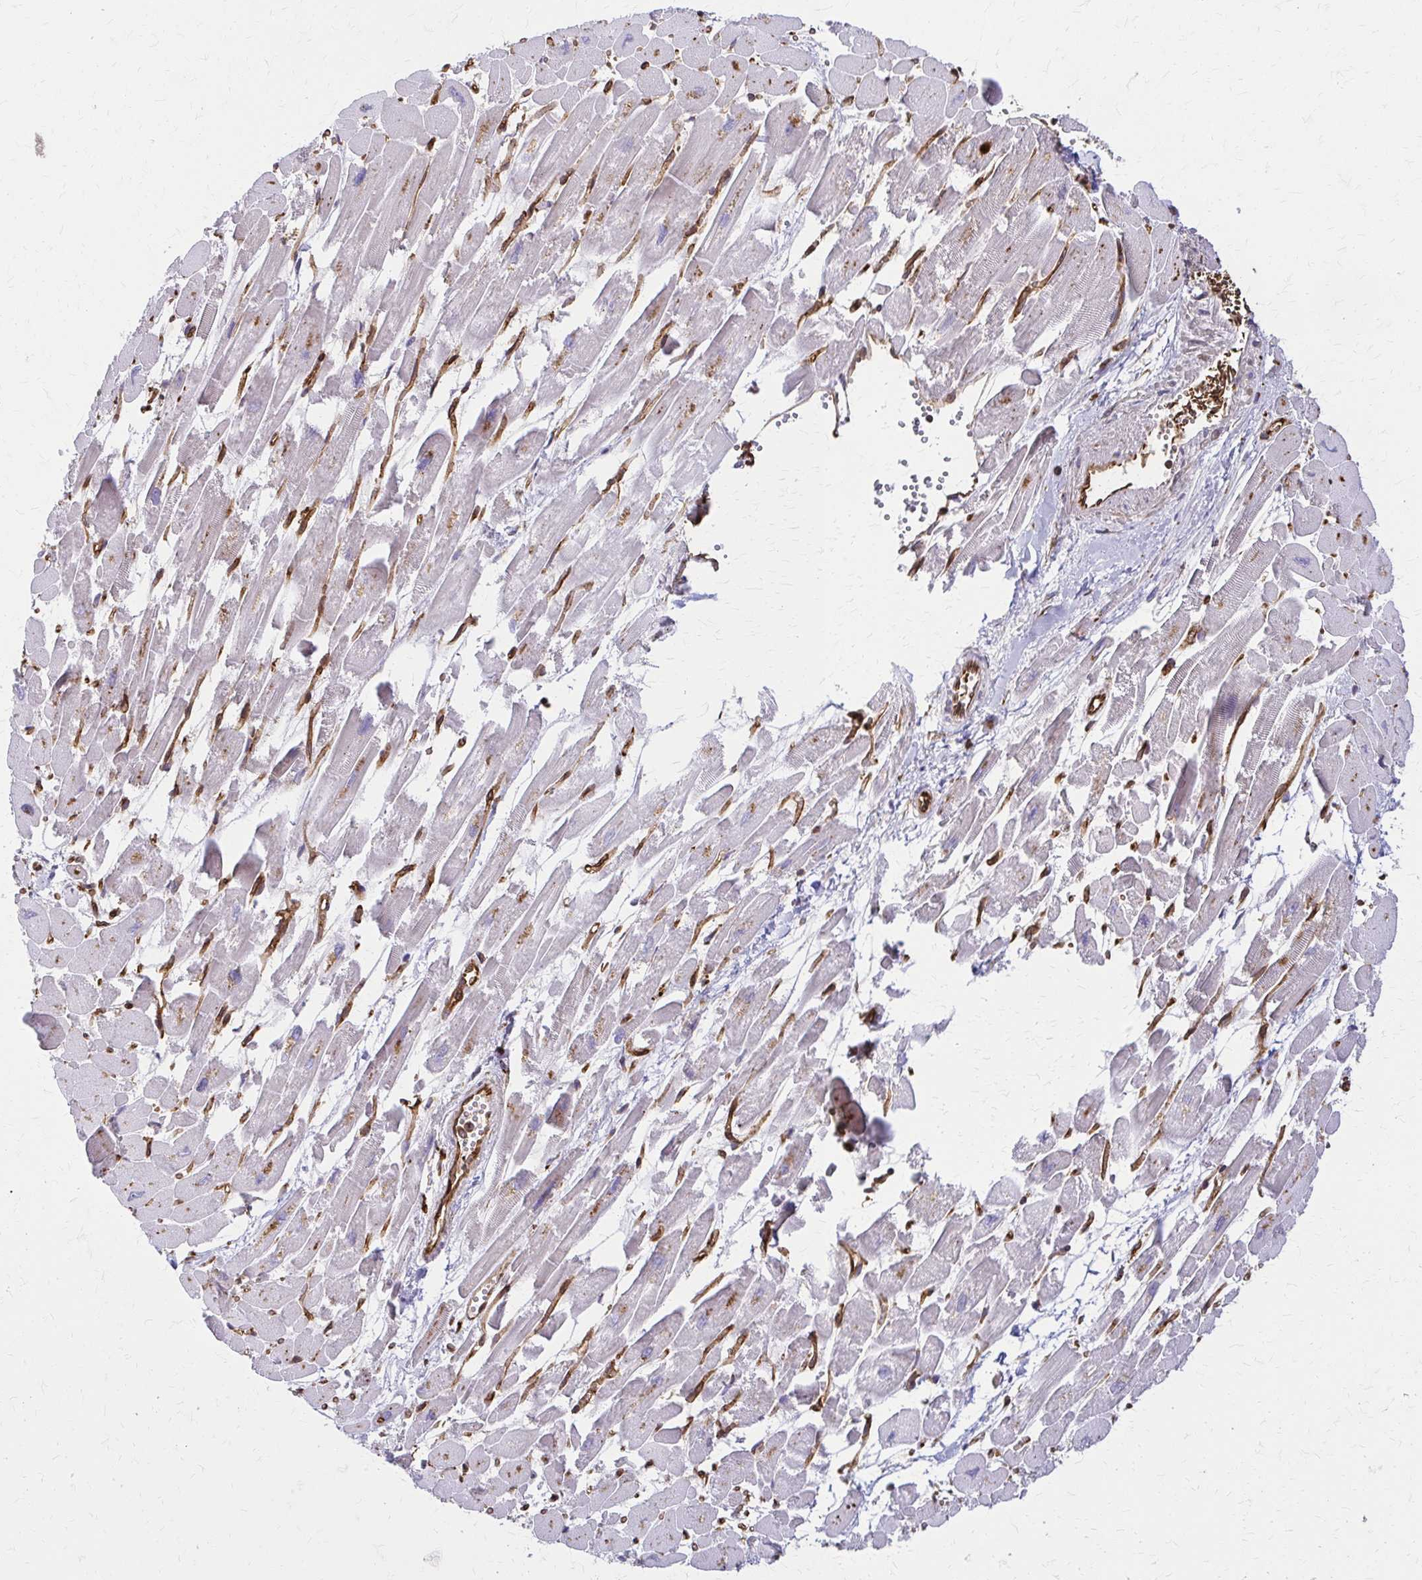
{"staining": {"intensity": "moderate", "quantity": "<25%", "location": "cytoplasmic/membranous"}, "tissue": "heart muscle", "cell_type": "Cardiomyocytes", "image_type": "normal", "snomed": [{"axis": "morphology", "description": "Normal tissue, NOS"}, {"axis": "topography", "description": "Heart"}], "caption": "Cardiomyocytes display moderate cytoplasmic/membranous expression in about <25% of cells in unremarkable heart muscle.", "gene": "WASF2", "patient": {"sex": "female", "age": 52}}